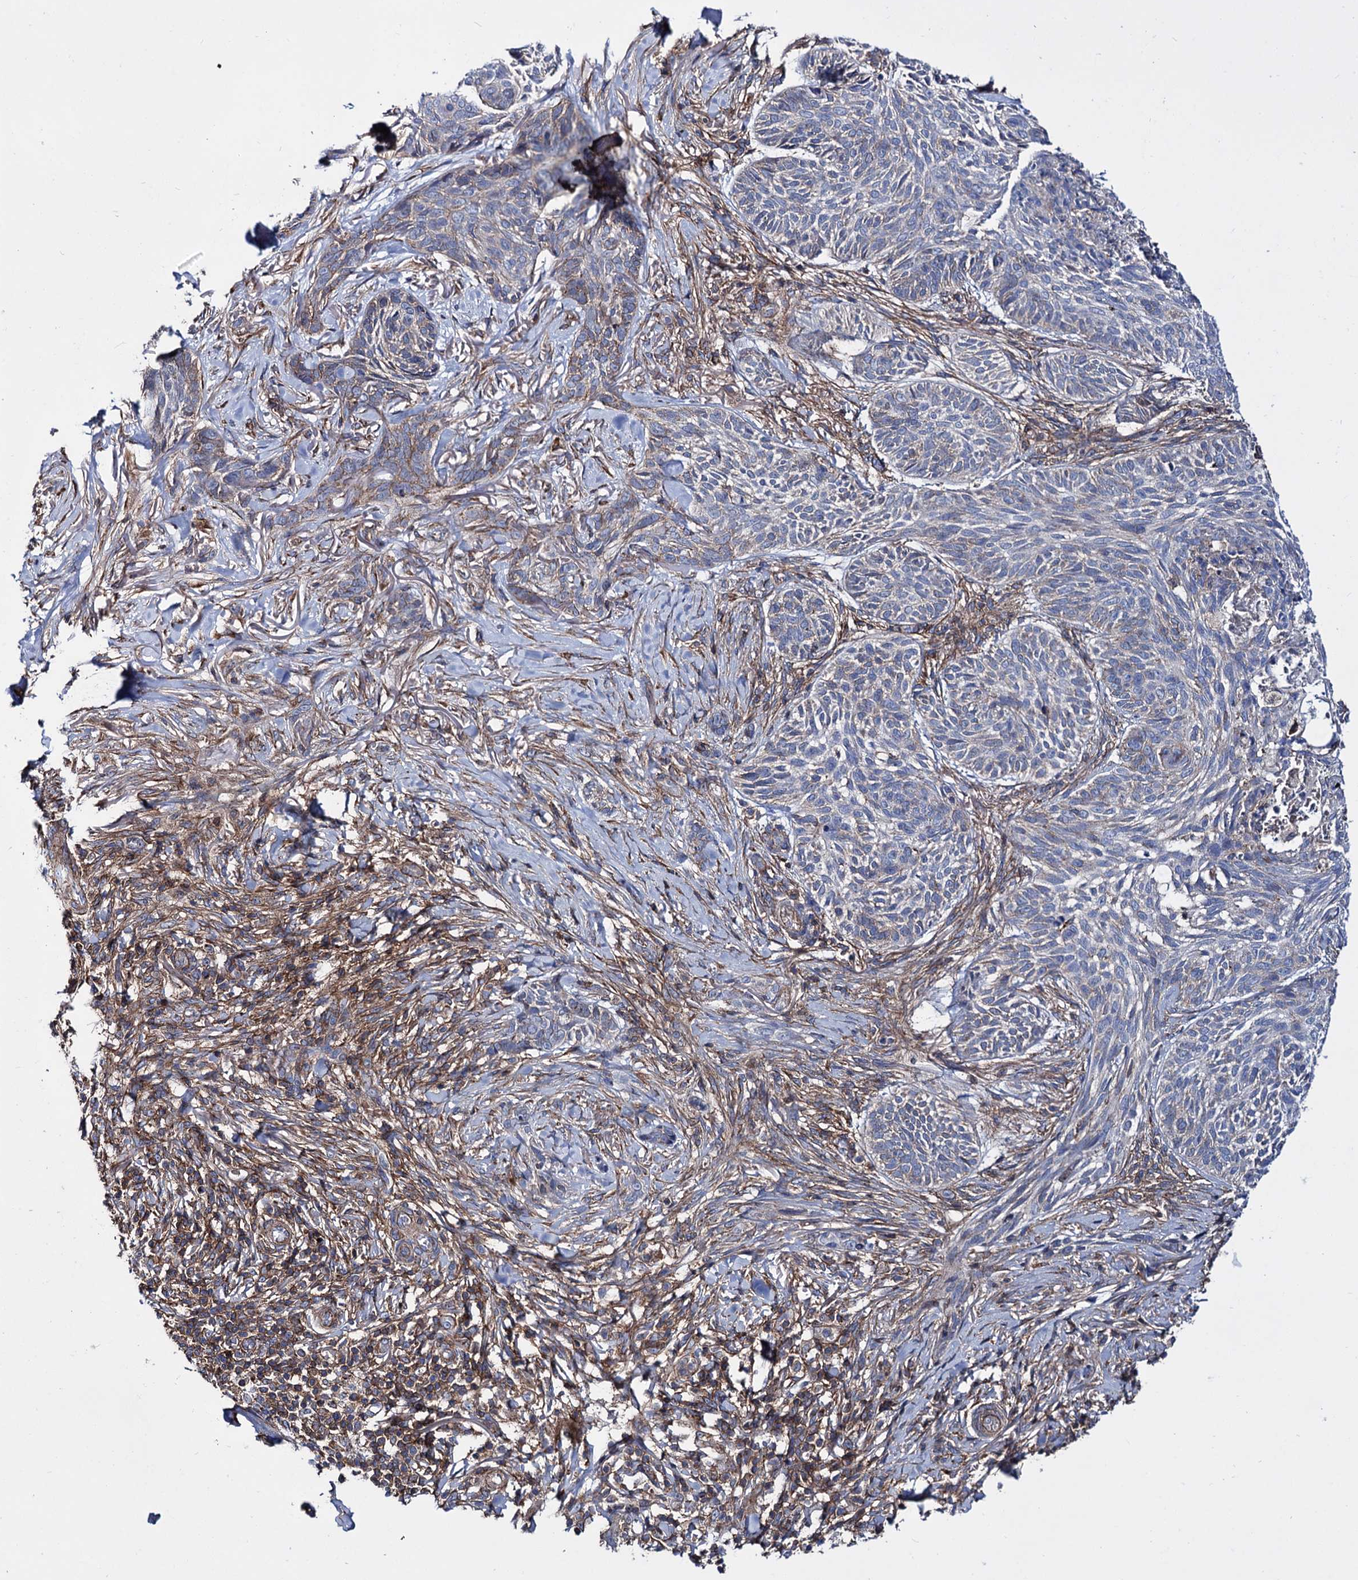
{"staining": {"intensity": "negative", "quantity": "none", "location": "none"}, "tissue": "skin cancer", "cell_type": "Tumor cells", "image_type": "cancer", "snomed": [{"axis": "morphology", "description": "Normal tissue, NOS"}, {"axis": "morphology", "description": "Basal cell carcinoma"}, {"axis": "topography", "description": "Skin"}], "caption": "Immunohistochemical staining of skin cancer shows no significant staining in tumor cells. (DAB (3,3'-diaminobenzidine) immunohistochemistry with hematoxylin counter stain).", "gene": "DEF6", "patient": {"sex": "male", "age": 66}}